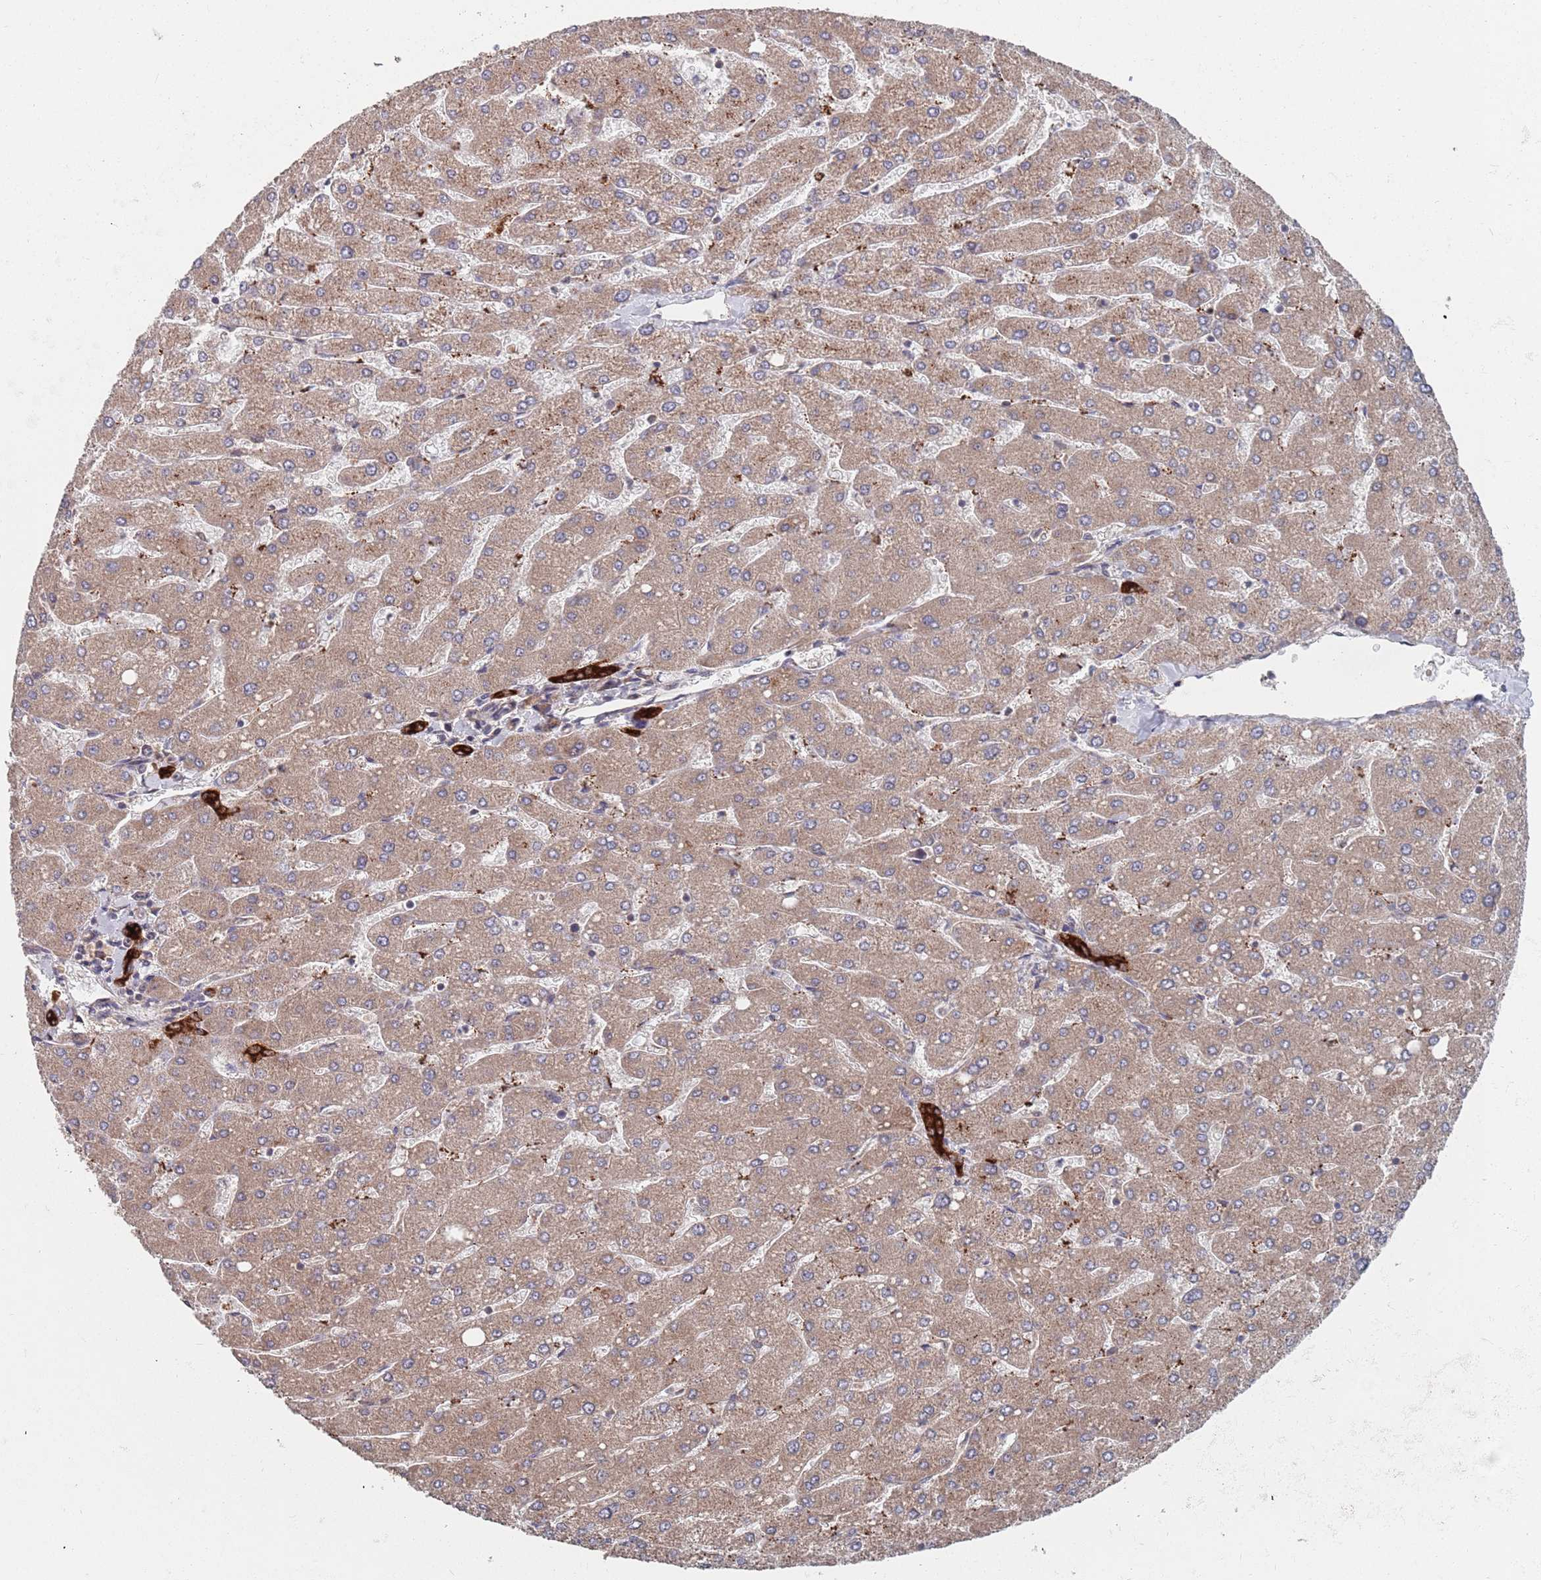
{"staining": {"intensity": "strong", "quantity": ">75%", "location": "cytoplasmic/membranous"}, "tissue": "liver", "cell_type": "Cholangiocytes", "image_type": "normal", "snomed": [{"axis": "morphology", "description": "Normal tissue, NOS"}, {"axis": "topography", "description": "Liver"}], "caption": "Normal liver reveals strong cytoplasmic/membranous staining in approximately >75% of cholangiocytes, visualized by immunohistochemistry.", "gene": "UNC45A", "patient": {"sex": "male", "age": 55}}